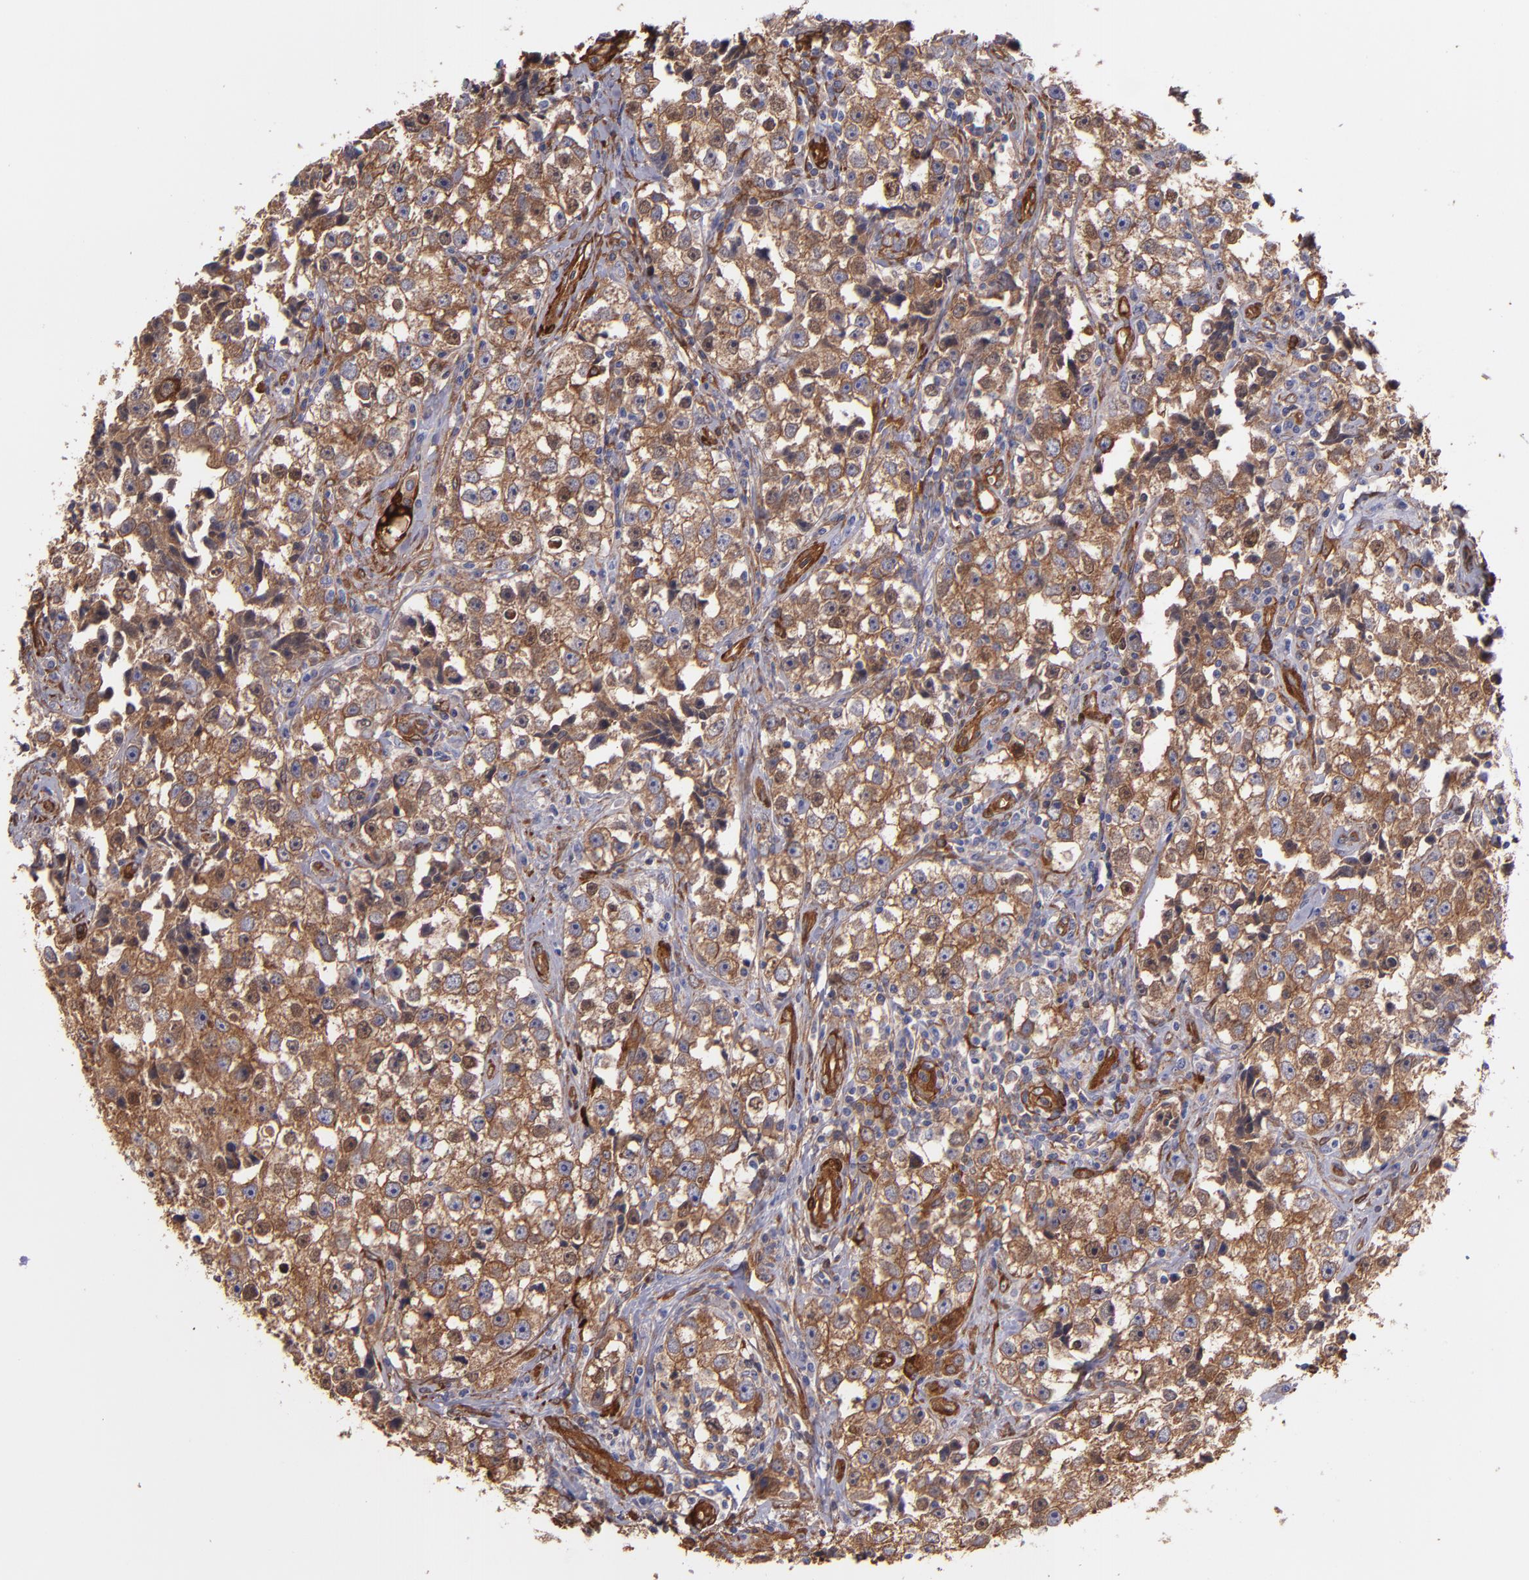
{"staining": {"intensity": "moderate", "quantity": "25%-75%", "location": "cytoplasmic/membranous"}, "tissue": "testis cancer", "cell_type": "Tumor cells", "image_type": "cancer", "snomed": [{"axis": "morphology", "description": "Seminoma, NOS"}, {"axis": "topography", "description": "Testis"}], "caption": "A brown stain highlights moderate cytoplasmic/membranous expression of a protein in human seminoma (testis) tumor cells.", "gene": "VCL", "patient": {"sex": "male", "age": 32}}